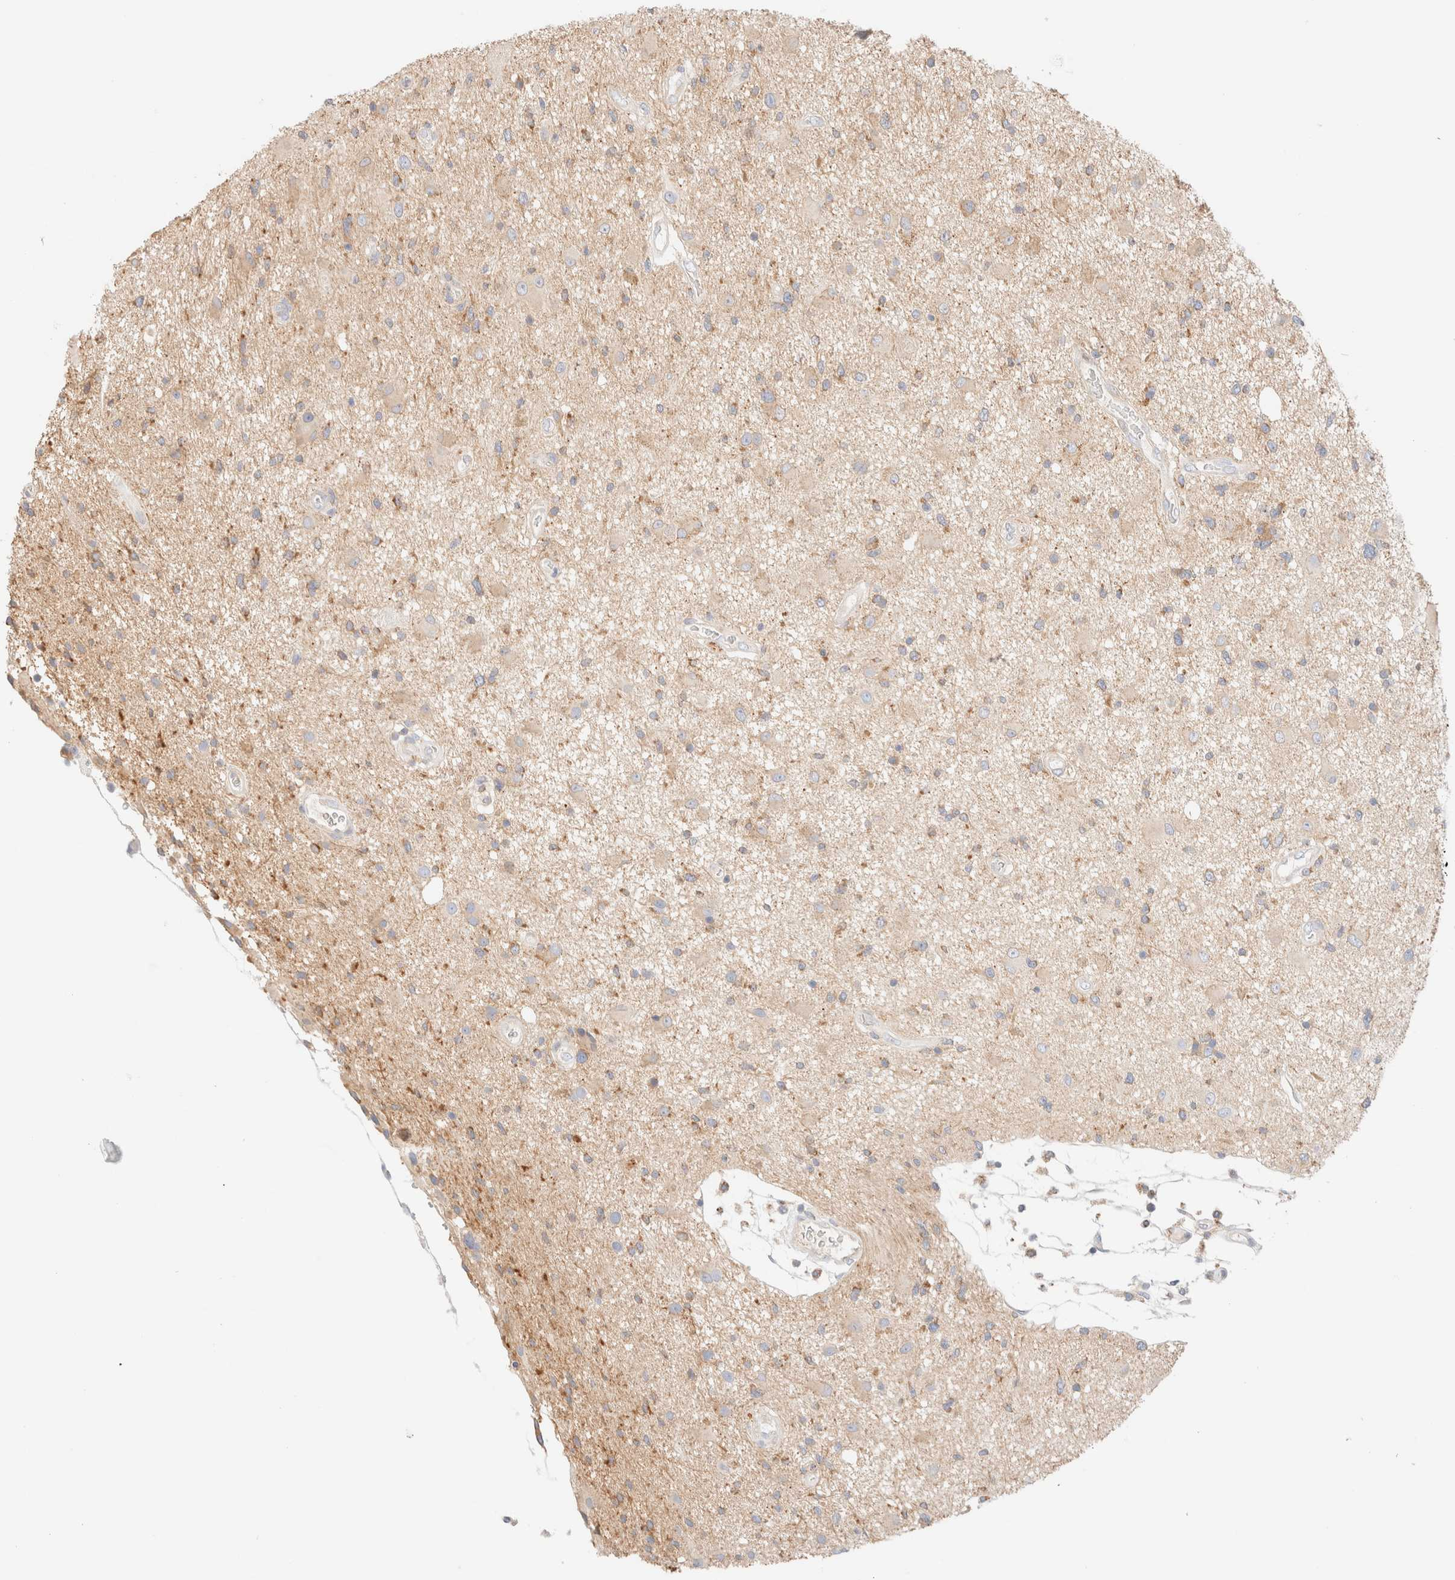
{"staining": {"intensity": "moderate", "quantity": "25%-75%", "location": "cytoplasmic/membranous"}, "tissue": "glioma", "cell_type": "Tumor cells", "image_type": "cancer", "snomed": [{"axis": "morphology", "description": "Glioma, malignant, High grade"}, {"axis": "topography", "description": "Brain"}], "caption": "IHC (DAB) staining of glioma reveals moderate cytoplasmic/membranous protein positivity in about 25%-75% of tumor cells.", "gene": "SARM1", "patient": {"sex": "male", "age": 33}}